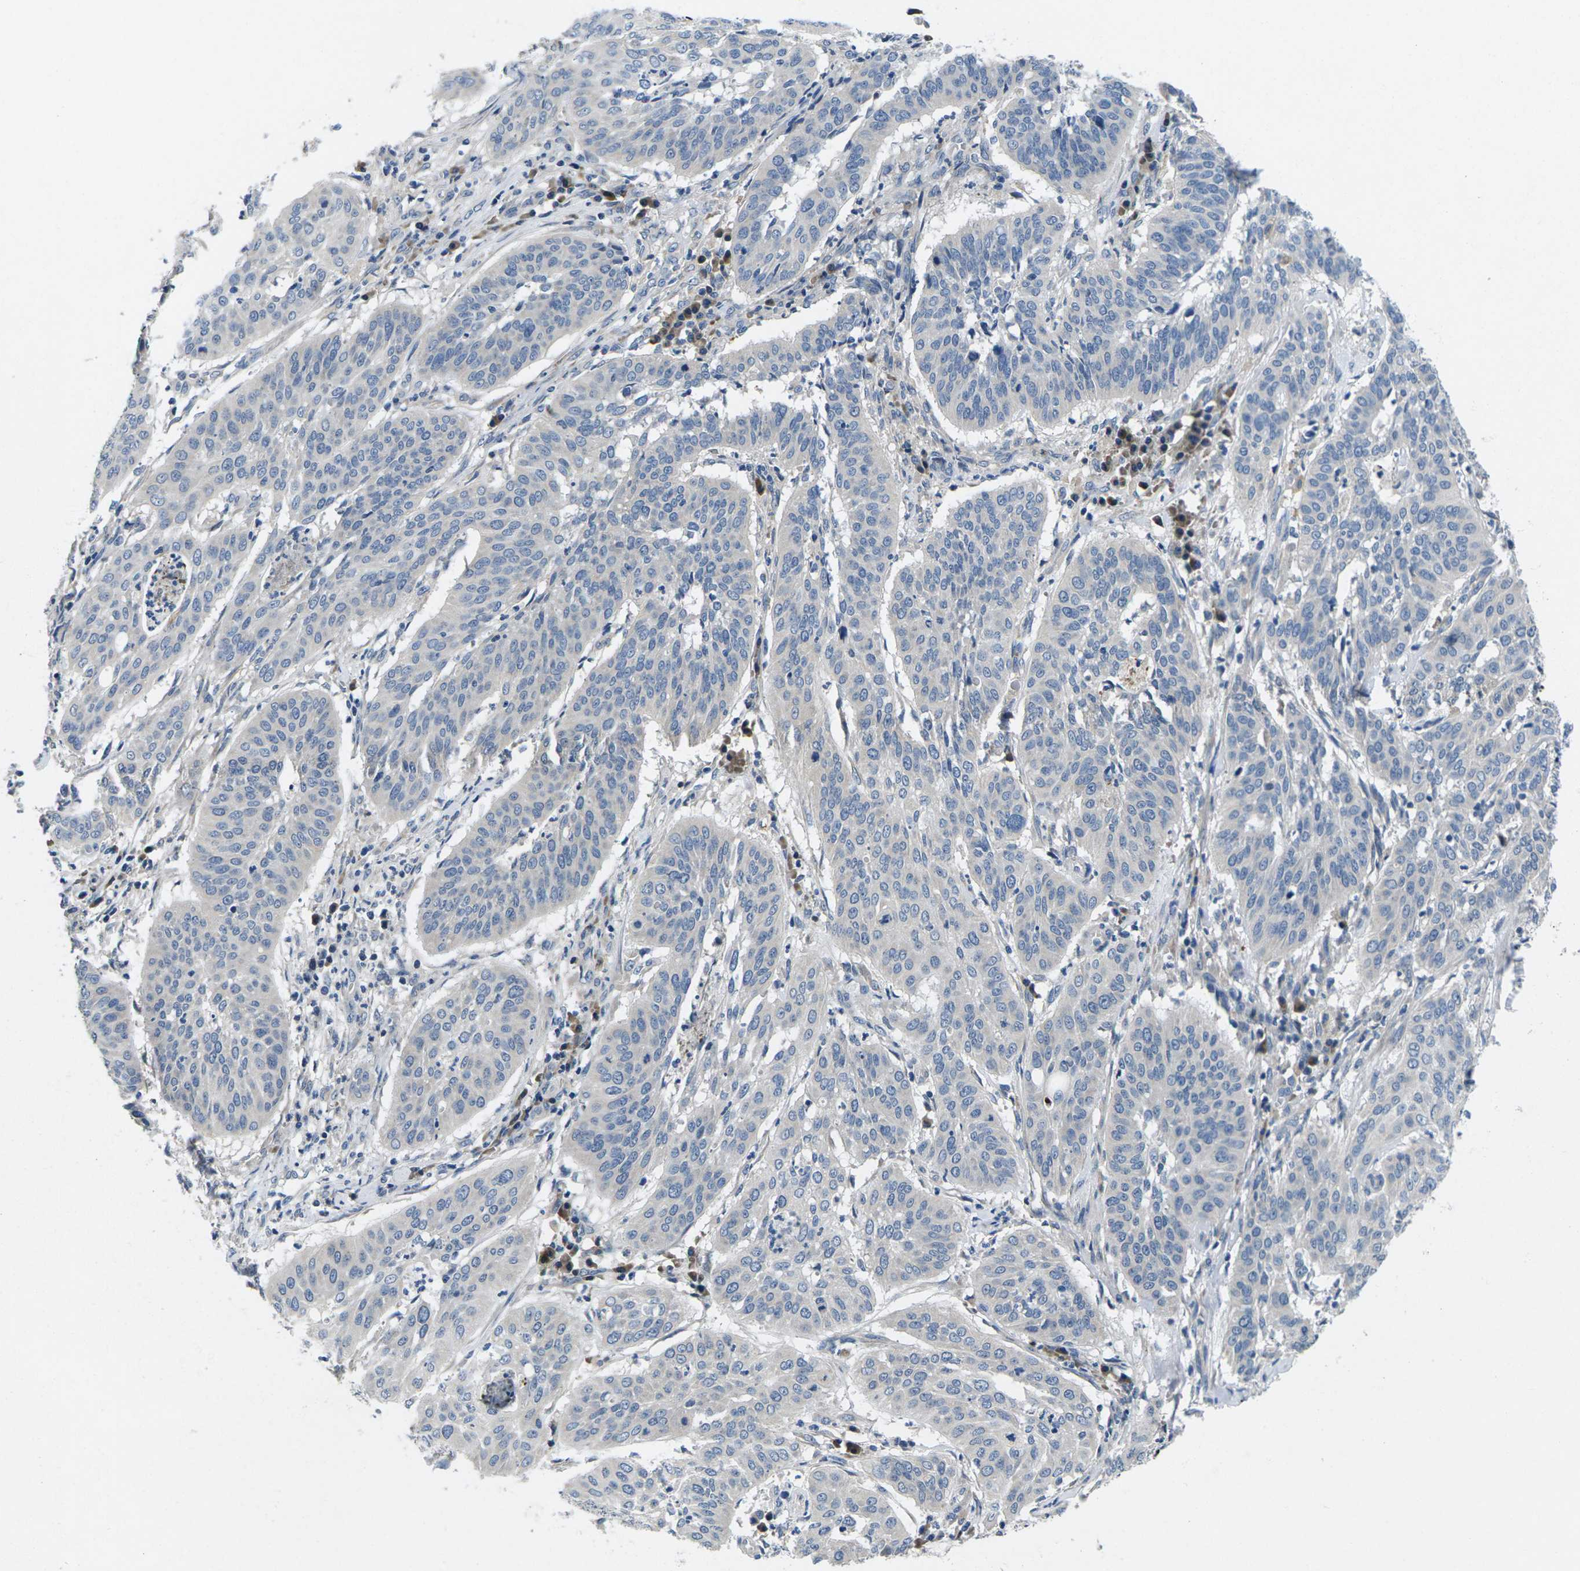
{"staining": {"intensity": "negative", "quantity": "none", "location": "none"}, "tissue": "cervical cancer", "cell_type": "Tumor cells", "image_type": "cancer", "snomed": [{"axis": "morphology", "description": "Normal tissue, NOS"}, {"axis": "morphology", "description": "Squamous cell carcinoma, NOS"}, {"axis": "topography", "description": "Cervix"}], "caption": "This is an immunohistochemistry (IHC) histopathology image of human cervical squamous cell carcinoma. There is no staining in tumor cells.", "gene": "ERGIC3", "patient": {"sex": "female", "age": 39}}